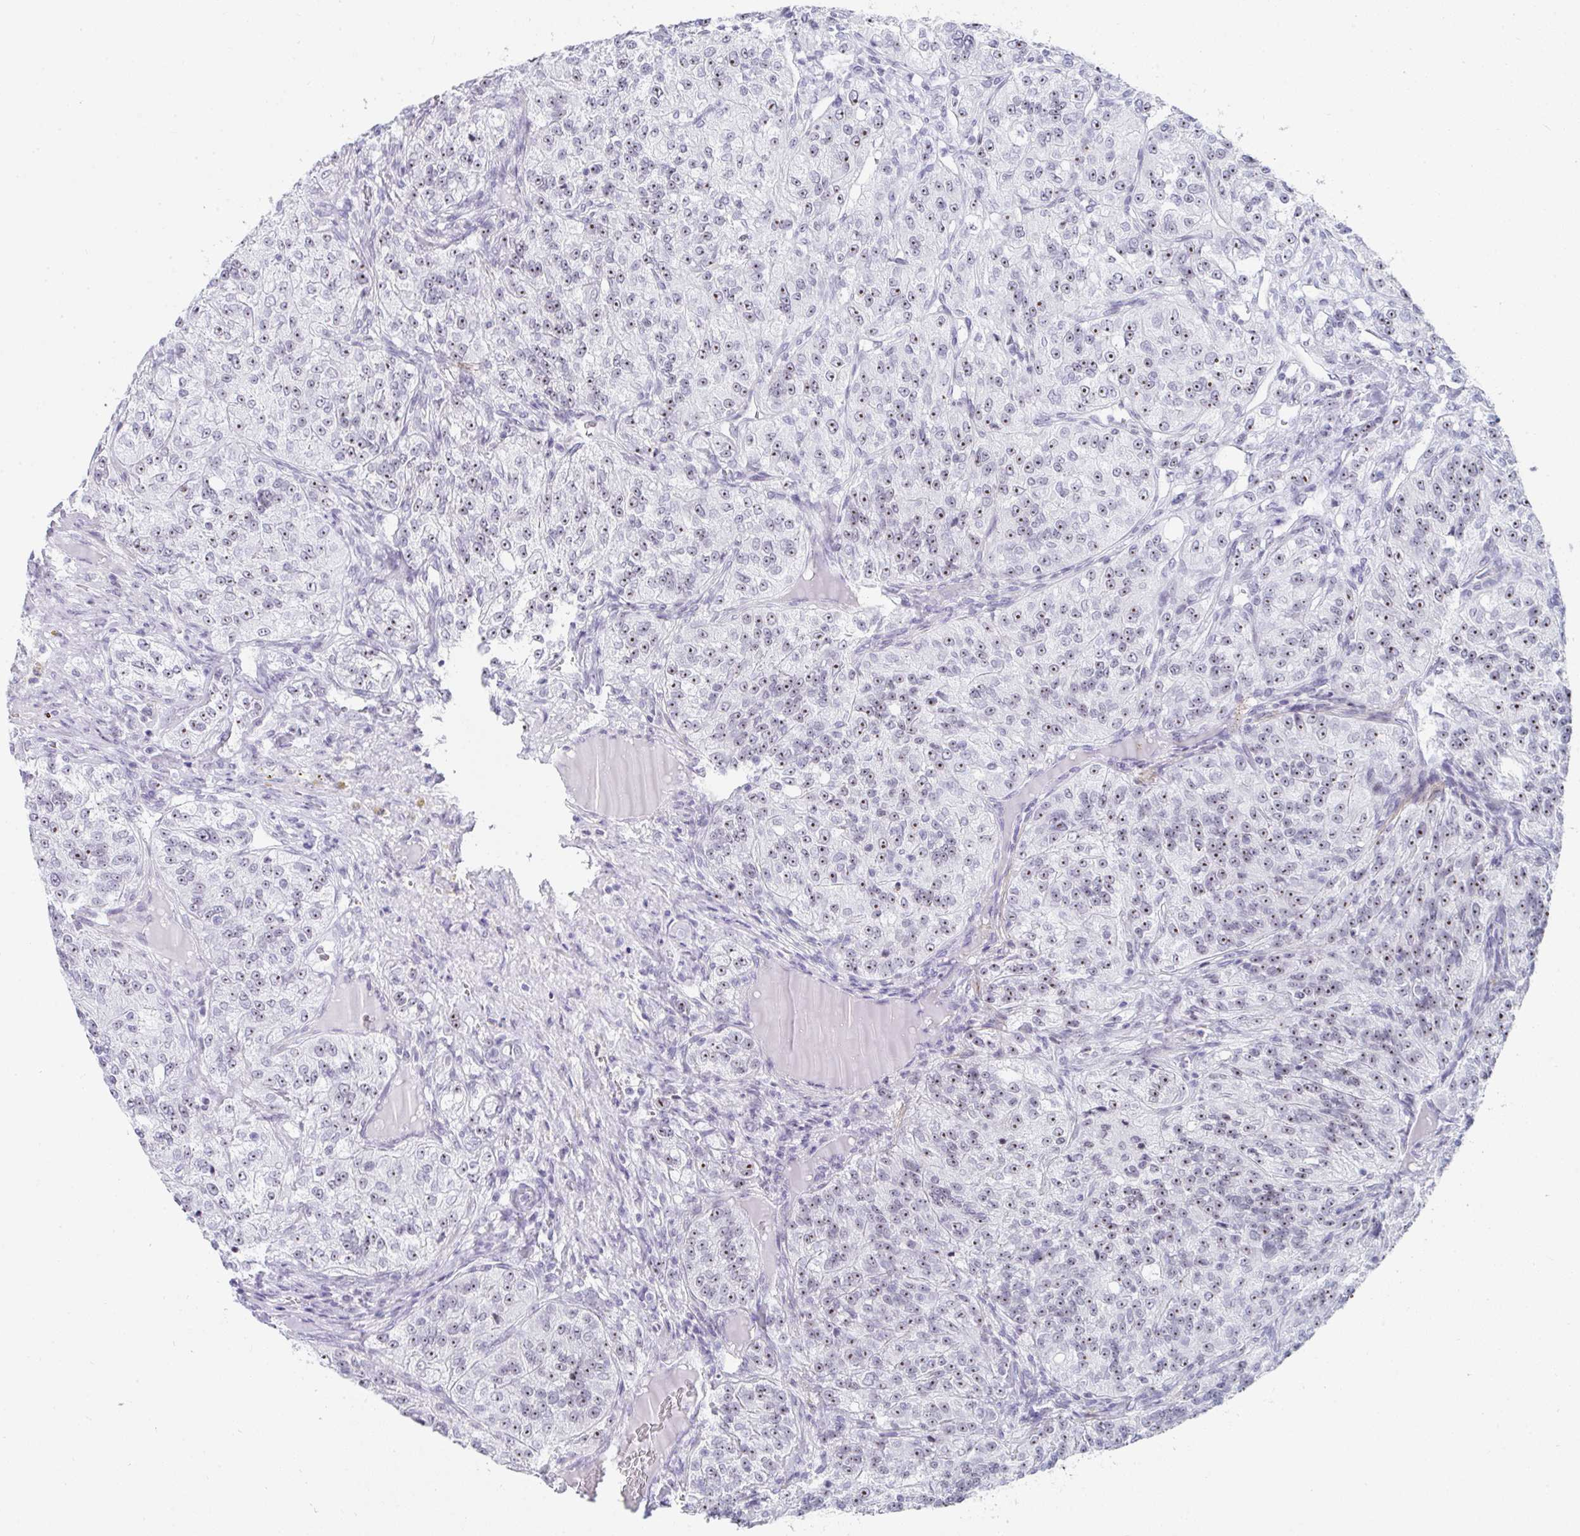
{"staining": {"intensity": "moderate", "quantity": ">75%", "location": "nuclear"}, "tissue": "renal cancer", "cell_type": "Tumor cells", "image_type": "cancer", "snomed": [{"axis": "morphology", "description": "Adenocarcinoma, NOS"}, {"axis": "topography", "description": "Kidney"}], "caption": "The immunohistochemical stain highlights moderate nuclear expression in tumor cells of renal adenocarcinoma tissue. Immunohistochemistry stains the protein of interest in brown and the nuclei are stained blue.", "gene": "NOP10", "patient": {"sex": "female", "age": 63}}